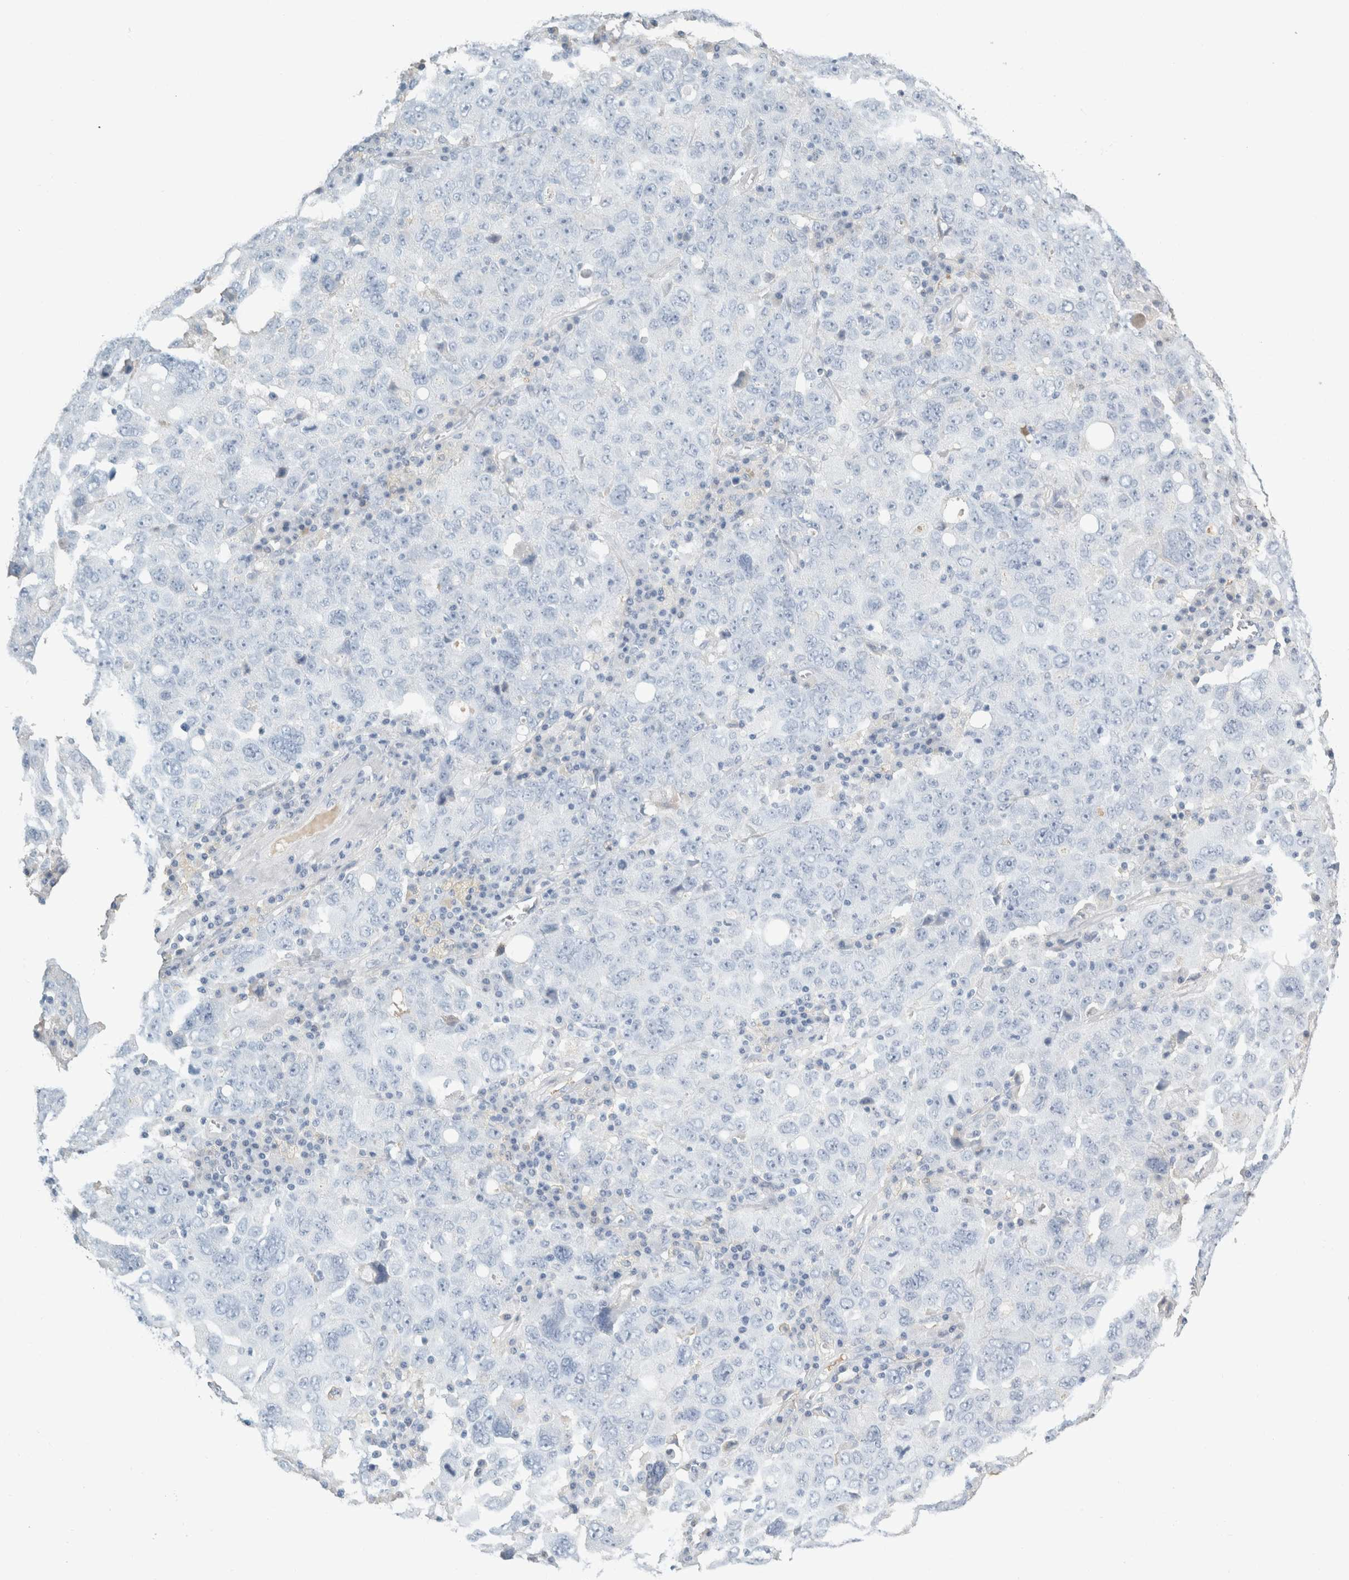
{"staining": {"intensity": "negative", "quantity": "none", "location": "none"}, "tissue": "ovarian cancer", "cell_type": "Tumor cells", "image_type": "cancer", "snomed": [{"axis": "morphology", "description": "Carcinoma, endometroid"}, {"axis": "topography", "description": "Ovary"}], "caption": "Immunohistochemistry of ovarian cancer (endometroid carcinoma) demonstrates no staining in tumor cells.", "gene": "TSPAN8", "patient": {"sex": "female", "age": 62}}